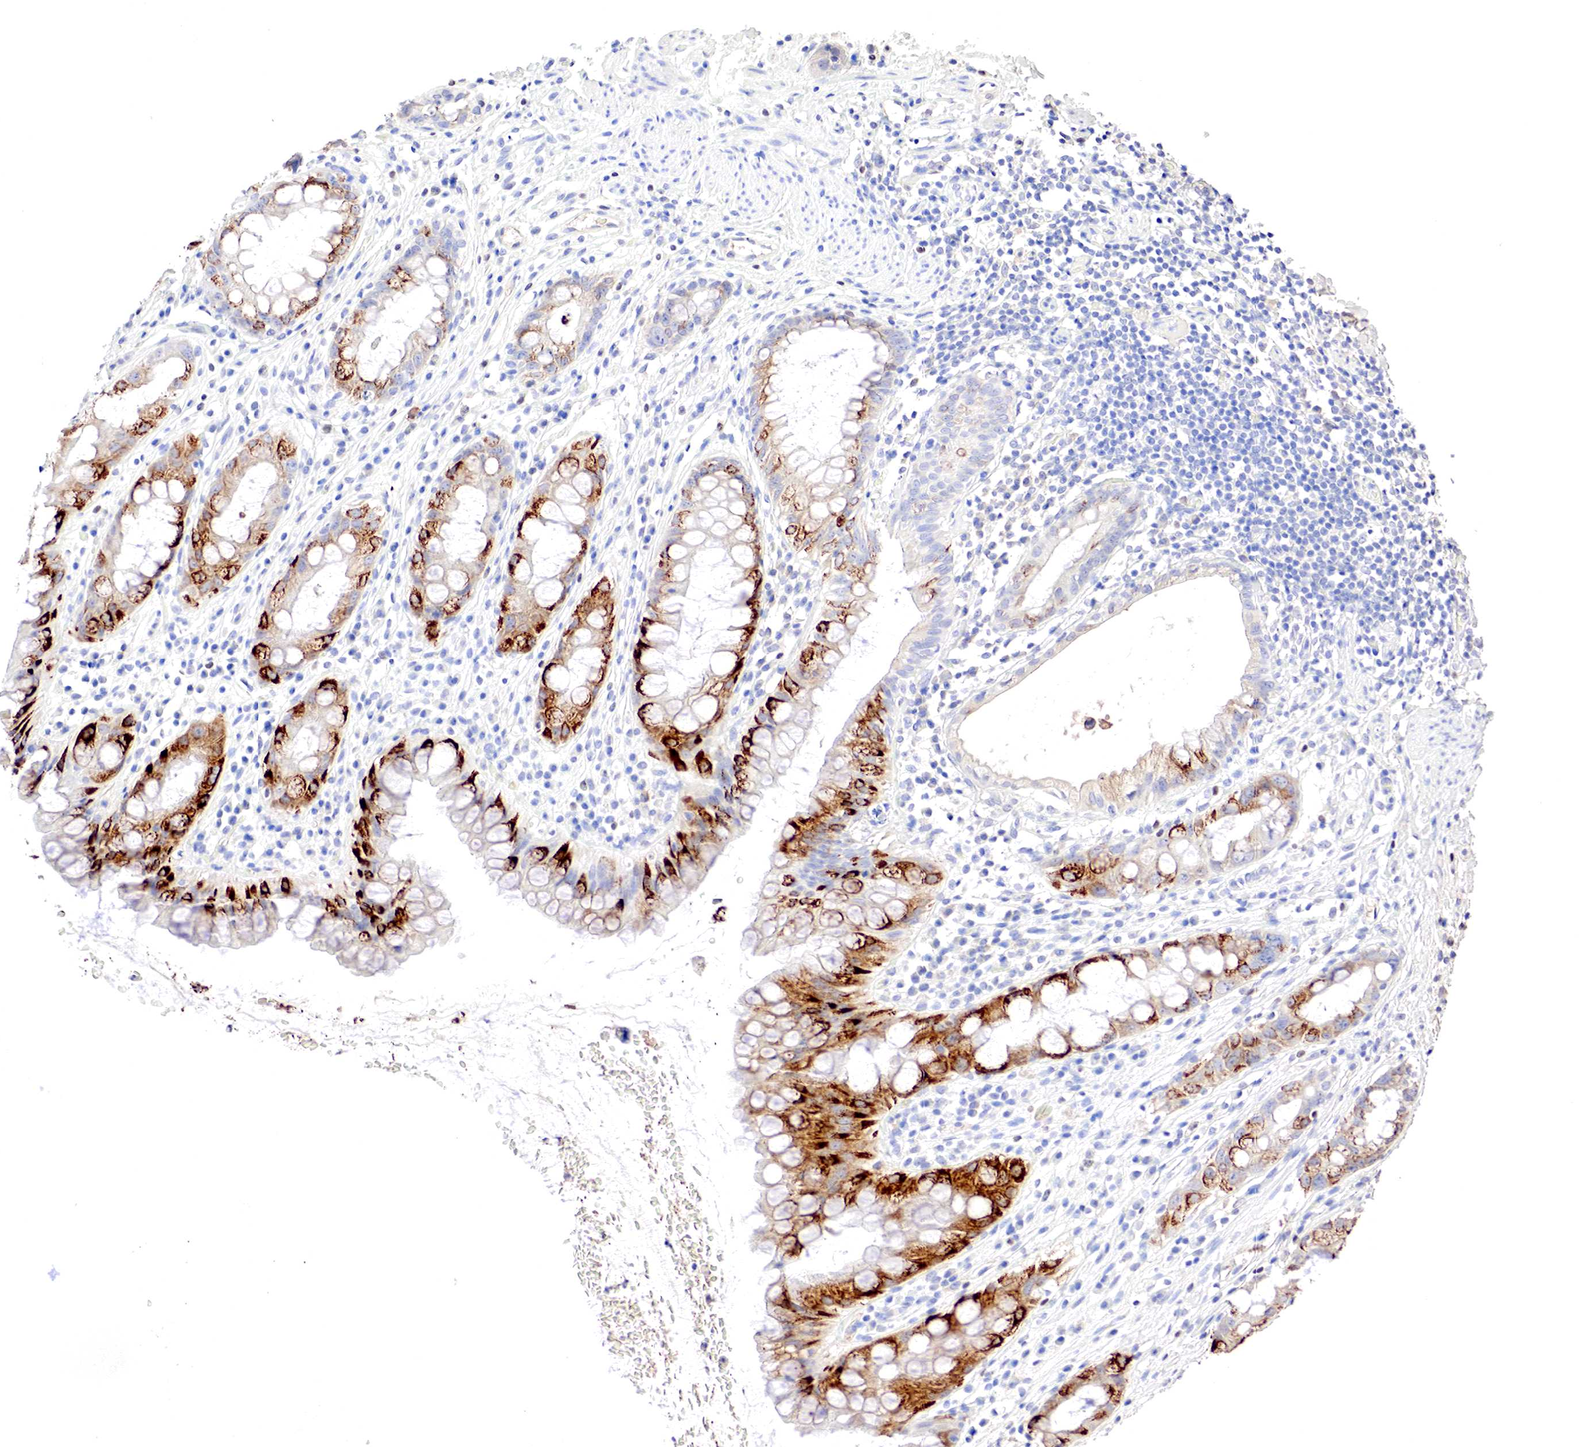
{"staining": {"intensity": "strong", "quantity": "25%-75%", "location": "cytoplasmic/membranous"}, "tissue": "rectum", "cell_type": "Glandular cells", "image_type": "normal", "snomed": [{"axis": "morphology", "description": "Normal tissue, NOS"}, {"axis": "topography", "description": "Rectum"}], "caption": "Glandular cells exhibit strong cytoplasmic/membranous staining in about 25%-75% of cells in benign rectum. (IHC, brightfield microscopy, high magnification).", "gene": "GATA1", "patient": {"sex": "male", "age": 65}}